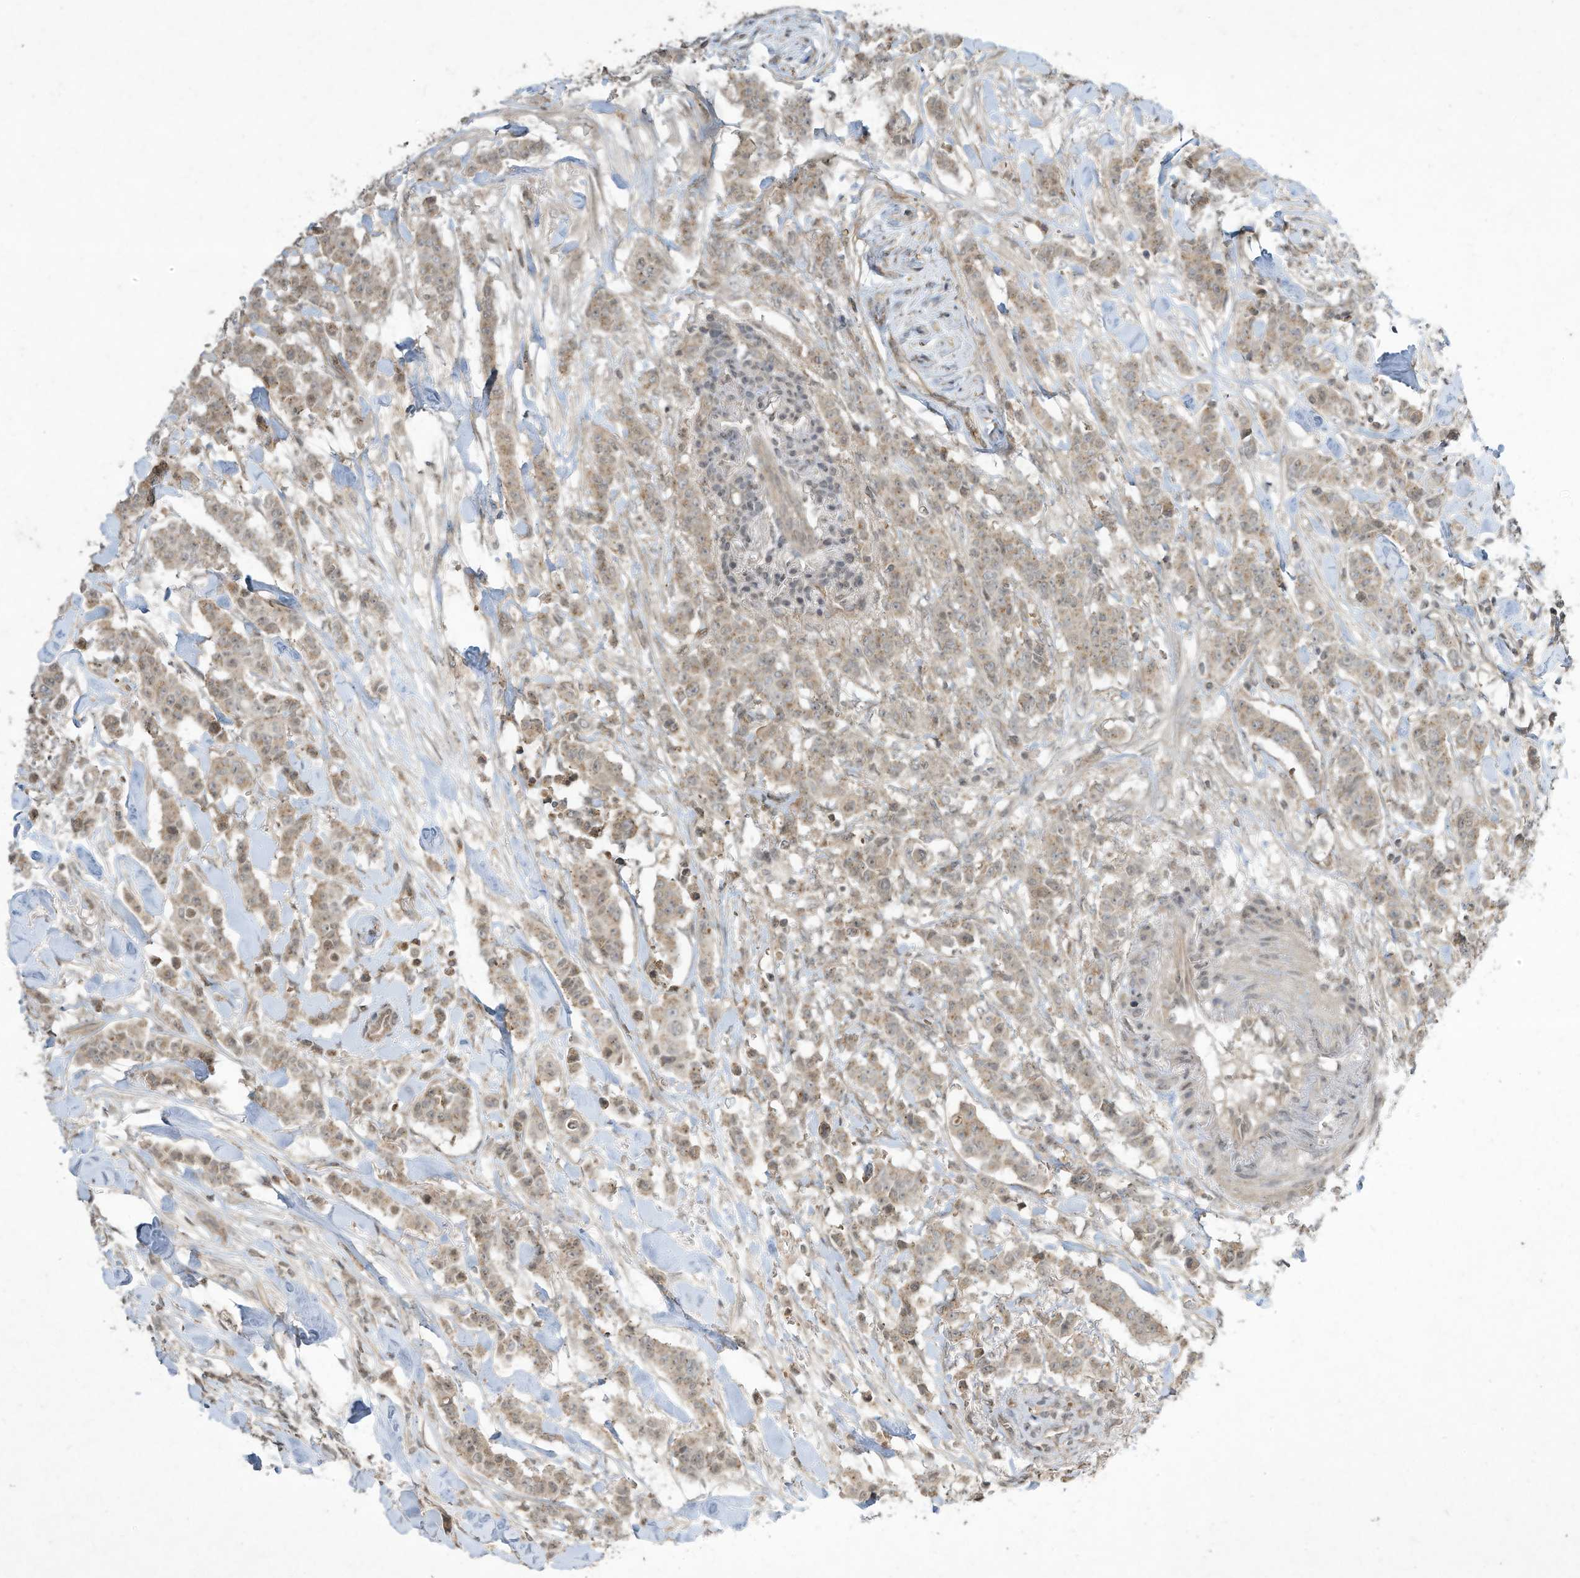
{"staining": {"intensity": "weak", "quantity": ">75%", "location": "cytoplasmic/membranous,nuclear"}, "tissue": "breast cancer", "cell_type": "Tumor cells", "image_type": "cancer", "snomed": [{"axis": "morphology", "description": "Duct carcinoma"}, {"axis": "topography", "description": "Breast"}], "caption": "This image demonstrates breast cancer (infiltrating ductal carcinoma) stained with immunohistochemistry (IHC) to label a protein in brown. The cytoplasmic/membranous and nuclear of tumor cells show weak positivity for the protein. Nuclei are counter-stained blue.", "gene": "MATN2", "patient": {"sex": "female", "age": 40}}